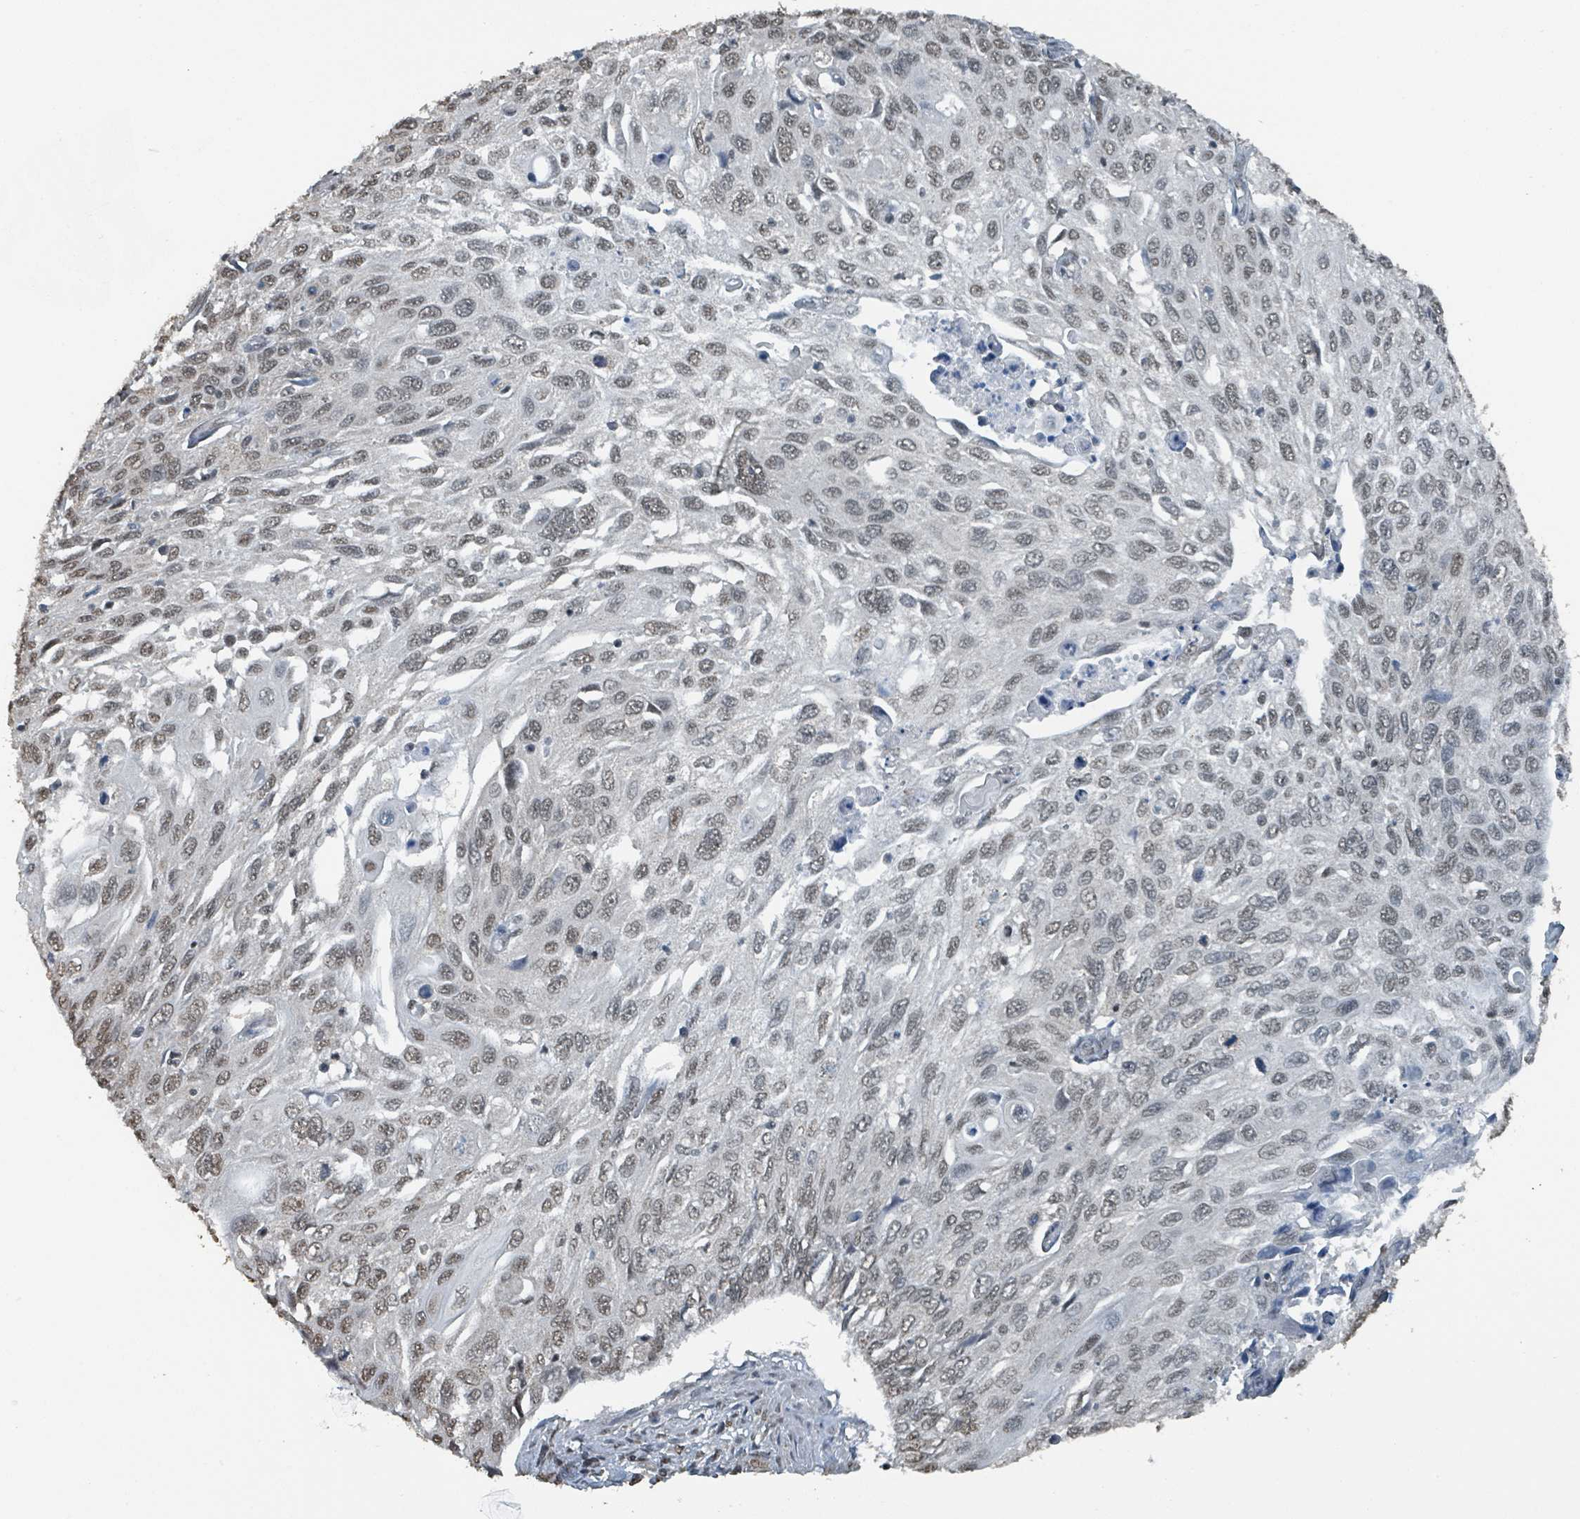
{"staining": {"intensity": "weak", "quantity": ">75%", "location": "nuclear"}, "tissue": "cervical cancer", "cell_type": "Tumor cells", "image_type": "cancer", "snomed": [{"axis": "morphology", "description": "Squamous cell carcinoma, NOS"}, {"axis": "topography", "description": "Cervix"}], "caption": "Protein expression analysis of human squamous cell carcinoma (cervical) reveals weak nuclear staining in approximately >75% of tumor cells. The staining is performed using DAB (3,3'-diaminobenzidine) brown chromogen to label protein expression. The nuclei are counter-stained blue using hematoxylin.", "gene": "PHIP", "patient": {"sex": "female", "age": 70}}